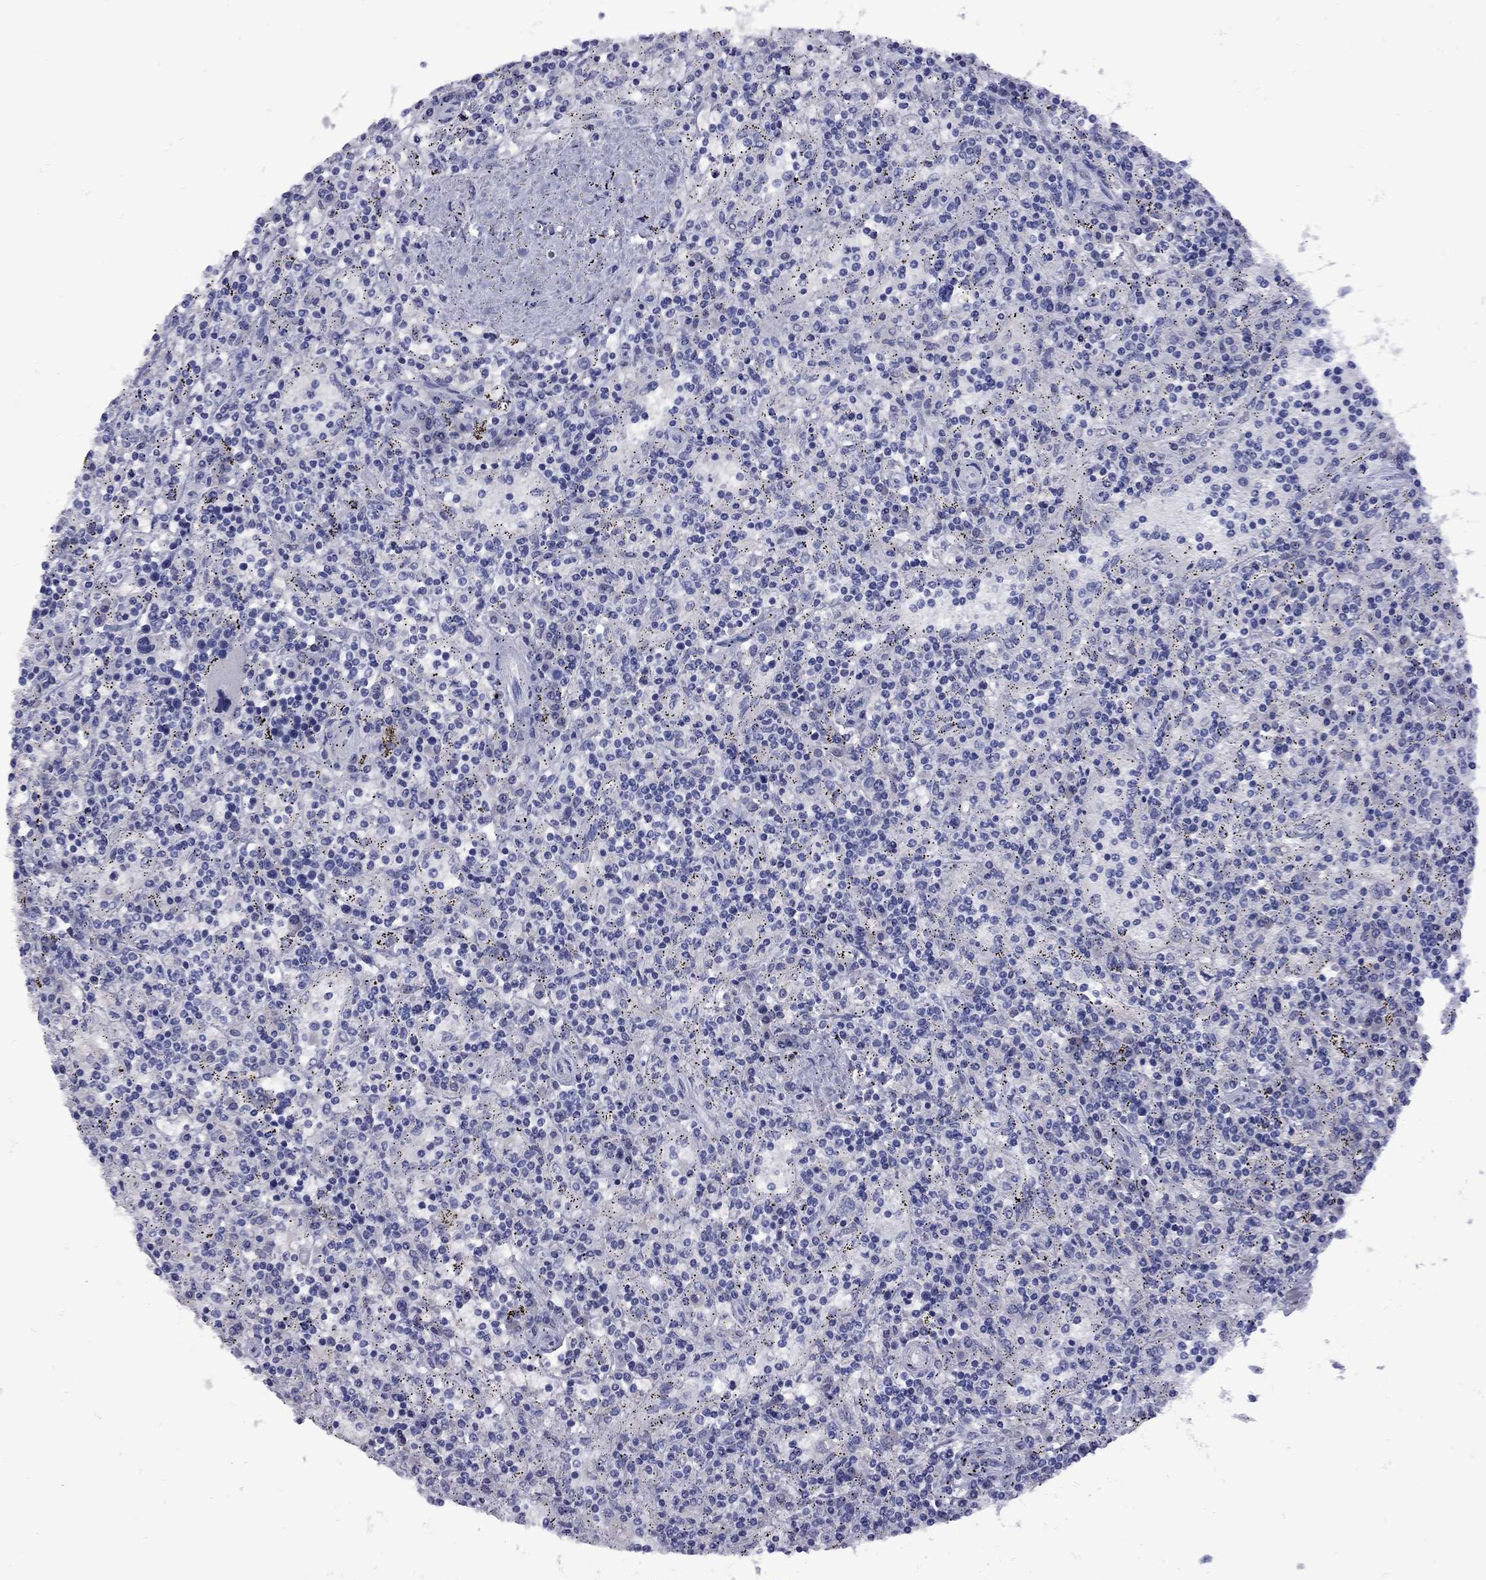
{"staining": {"intensity": "negative", "quantity": "none", "location": "none"}, "tissue": "lymphoma", "cell_type": "Tumor cells", "image_type": "cancer", "snomed": [{"axis": "morphology", "description": "Malignant lymphoma, non-Hodgkin's type, Low grade"}, {"axis": "topography", "description": "Spleen"}], "caption": "IHC histopathology image of neoplastic tissue: low-grade malignant lymphoma, non-Hodgkin's type stained with DAB exhibits no significant protein staining in tumor cells.", "gene": "EPPIN", "patient": {"sex": "male", "age": 62}}